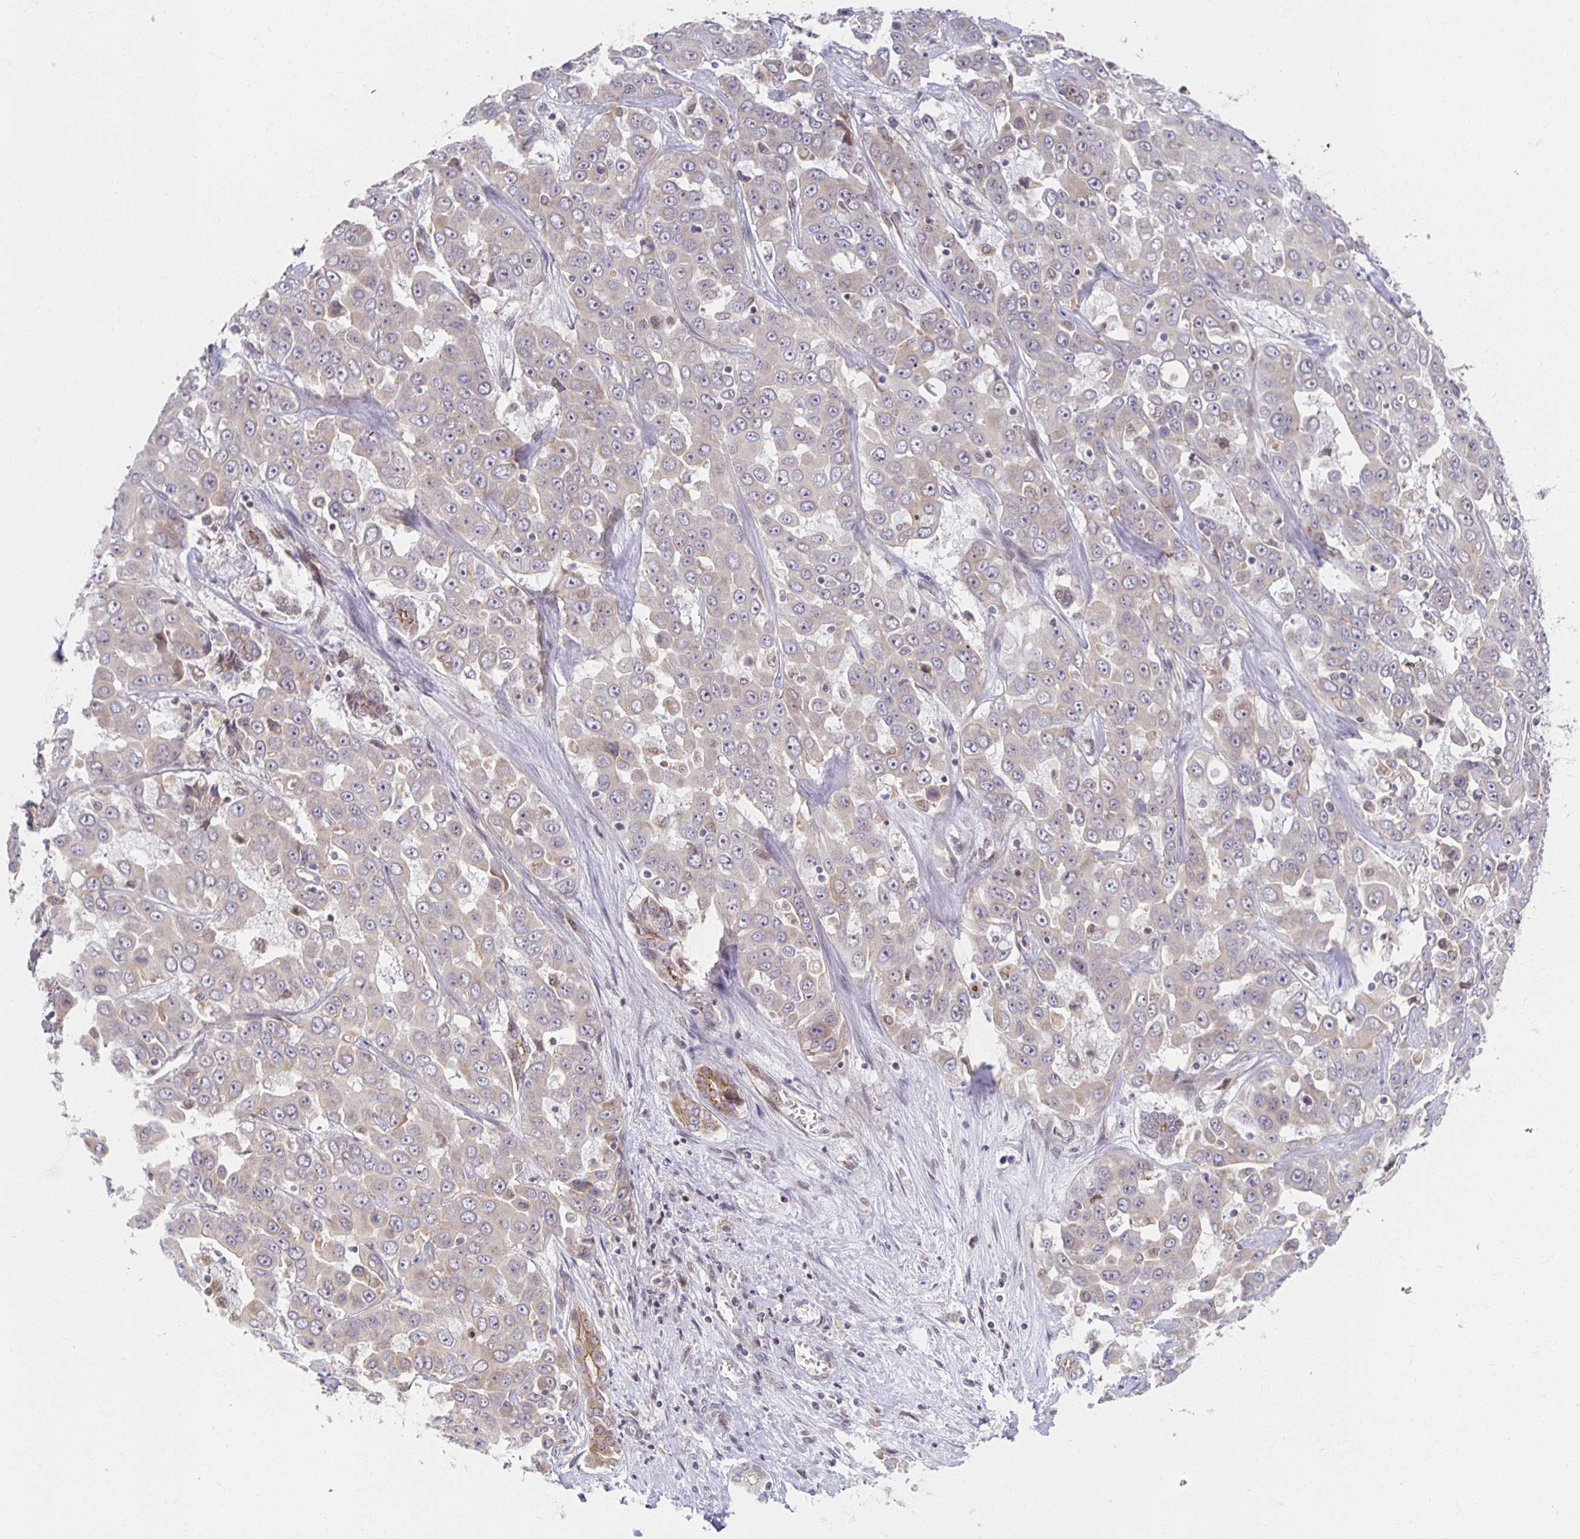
{"staining": {"intensity": "weak", "quantity": "25%-75%", "location": "cytoplasmic/membranous"}, "tissue": "liver cancer", "cell_type": "Tumor cells", "image_type": "cancer", "snomed": [{"axis": "morphology", "description": "Cholangiocarcinoma"}, {"axis": "topography", "description": "Liver"}], "caption": "Protein expression analysis of human liver cancer (cholangiocarcinoma) reveals weak cytoplasmic/membranous positivity in approximately 25%-75% of tumor cells. The protein of interest is stained brown, and the nuclei are stained in blue (DAB IHC with brightfield microscopy, high magnification).", "gene": "HCFC1R1", "patient": {"sex": "female", "age": 52}}